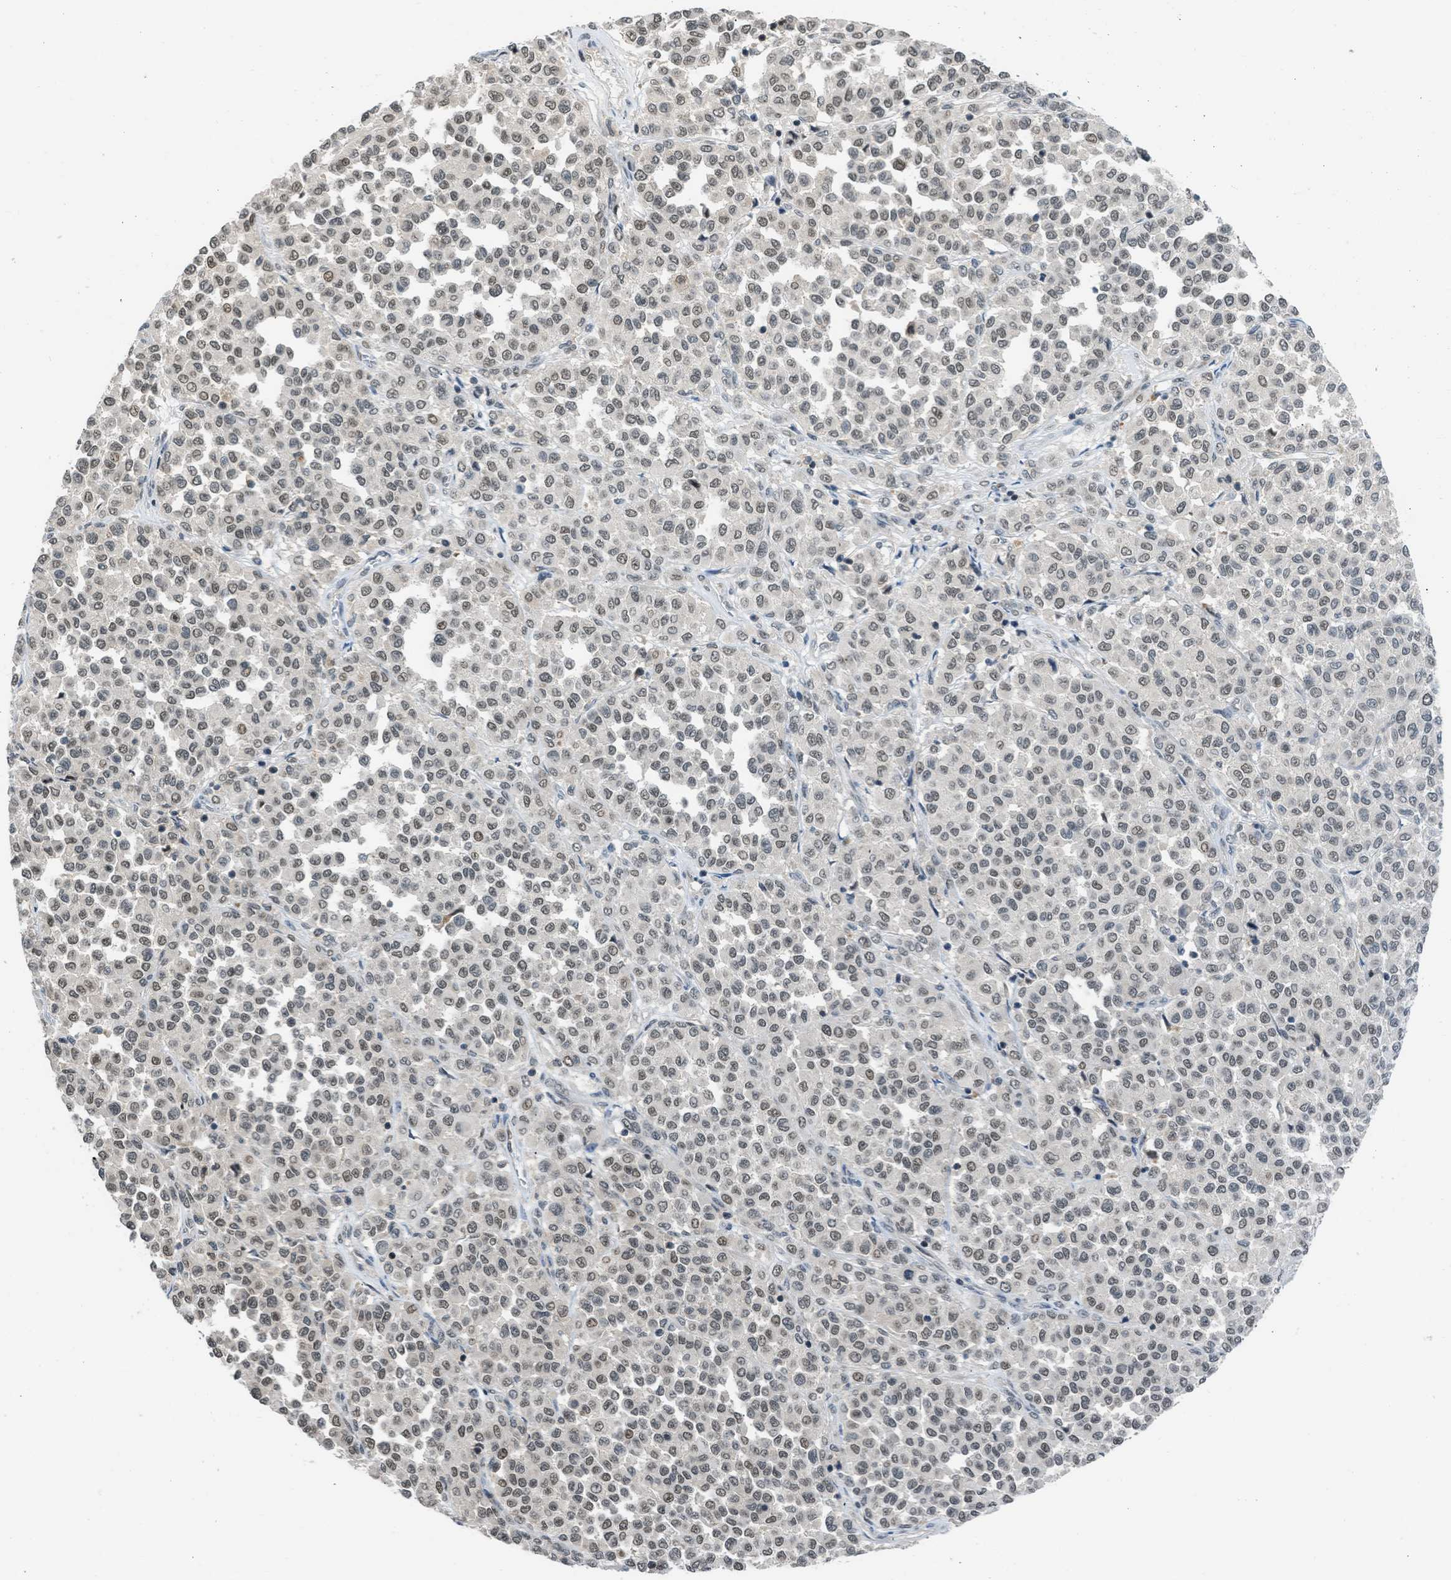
{"staining": {"intensity": "weak", "quantity": "25%-75%", "location": "nuclear"}, "tissue": "melanoma", "cell_type": "Tumor cells", "image_type": "cancer", "snomed": [{"axis": "morphology", "description": "Malignant melanoma, Metastatic site"}, {"axis": "topography", "description": "Pancreas"}], "caption": "Malignant melanoma (metastatic site) stained for a protein shows weak nuclear positivity in tumor cells.", "gene": "TTBK2", "patient": {"sex": "female", "age": 30}}